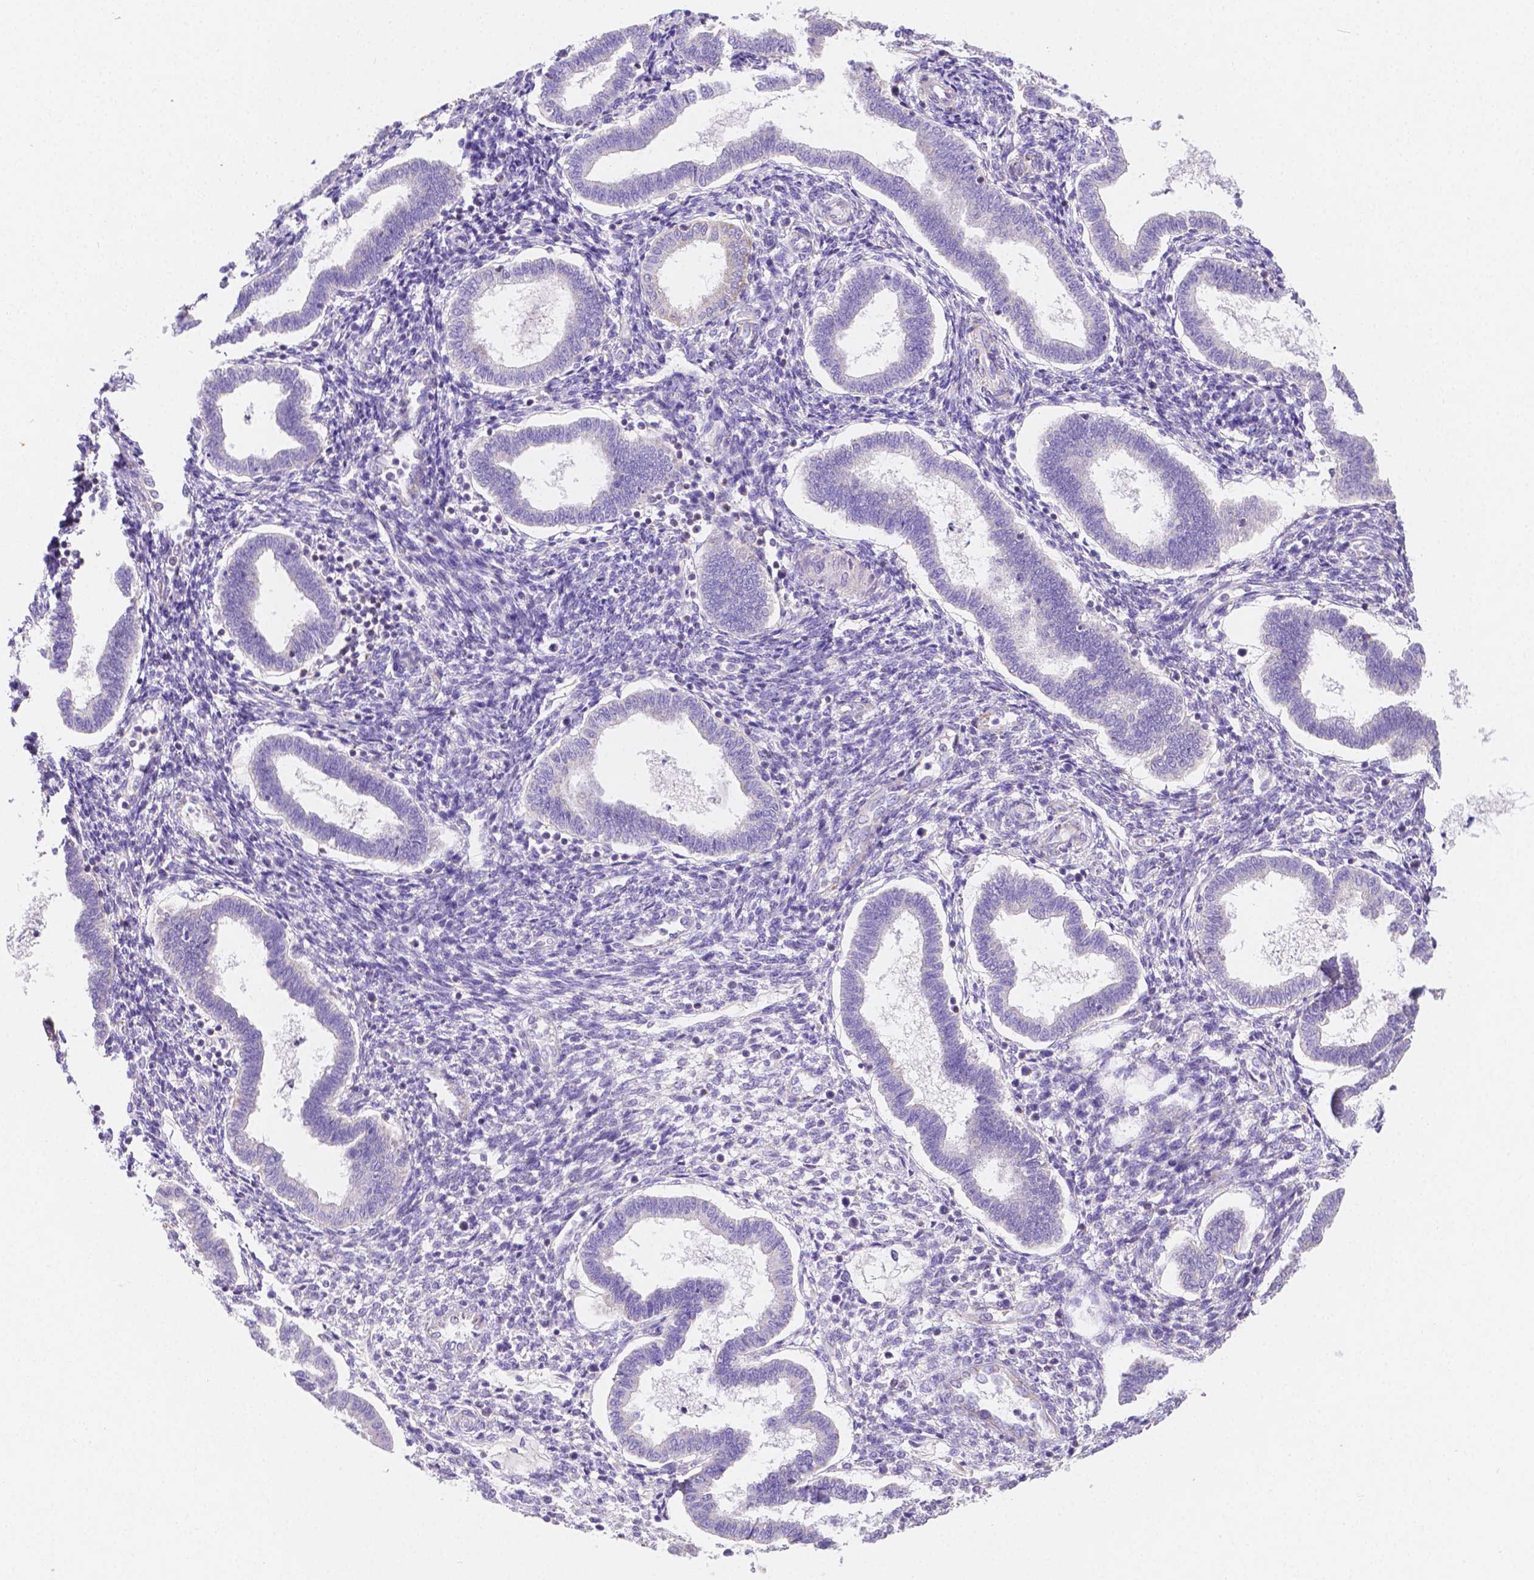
{"staining": {"intensity": "negative", "quantity": "none", "location": "none"}, "tissue": "endometrium", "cell_type": "Cells in endometrial stroma", "image_type": "normal", "snomed": [{"axis": "morphology", "description": "Normal tissue, NOS"}, {"axis": "topography", "description": "Endometrium"}], "caption": "This is a image of immunohistochemistry (IHC) staining of benign endometrium, which shows no staining in cells in endometrial stroma. (Immunohistochemistry (ihc), brightfield microscopy, high magnification).", "gene": "SGTB", "patient": {"sex": "female", "age": 24}}